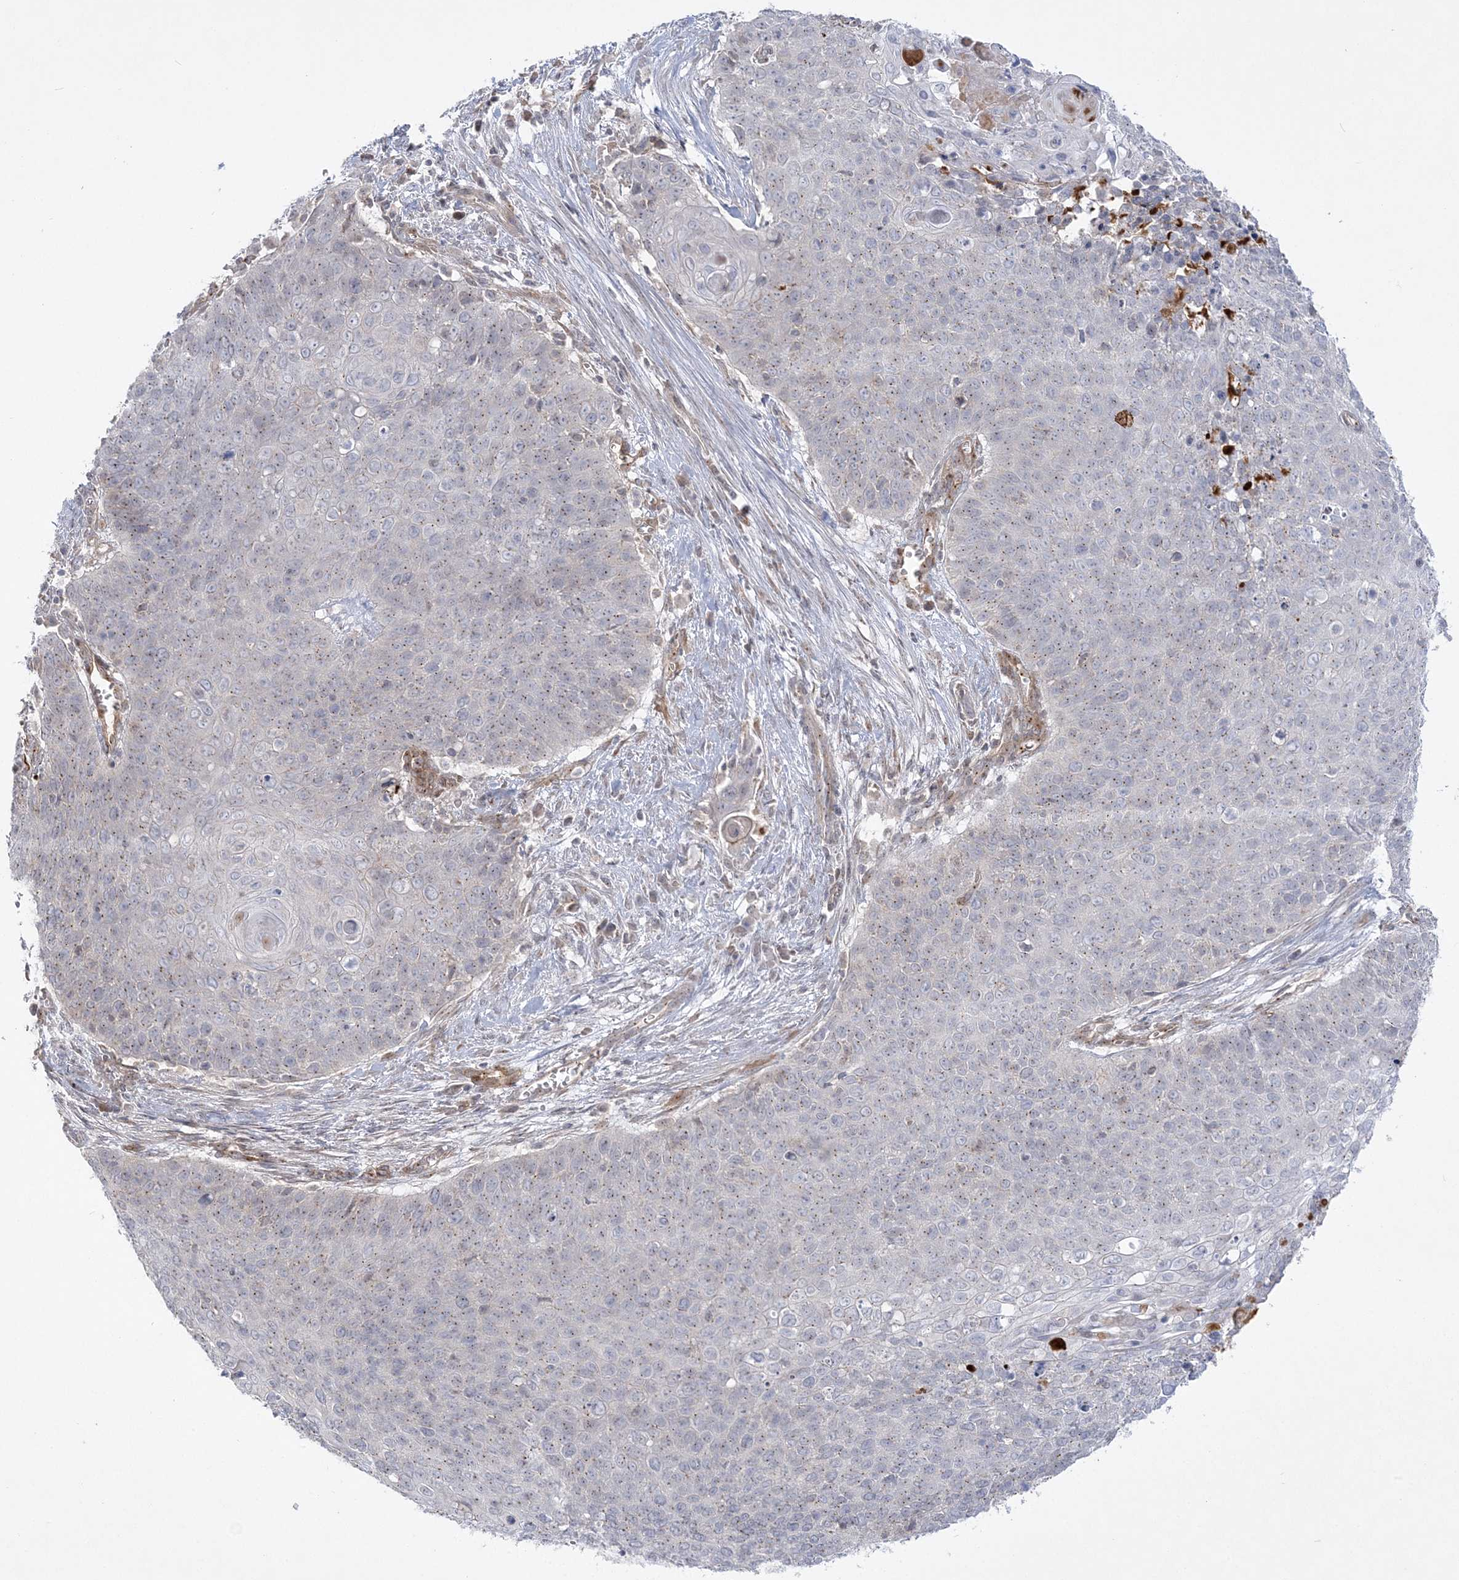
{"staining": {"intensity": "weak", "quantity": "25%-75%", "location": "cytoplasmic/membranous"}, "tissue": "cervical cancer", "cell_type": "Tumor cells", "image_type": "cancer", "snomed": [{"axis": "morphology", "description": "Squamous cell carcinoma, NOS"}, {"axis": "topography", "description": "Cervix"}], "caption": "Immunohistochemistry of human cervical cancer (squamous cell carcinoma) reveals low levels of weak cytoplasmic/membranous expression in about 25%-75% of tumor cells. (IHC, brightfield microscopy, high magnification).", "gene": "ADAMTS12", "patient": {"sex": "female", "age": 39}}